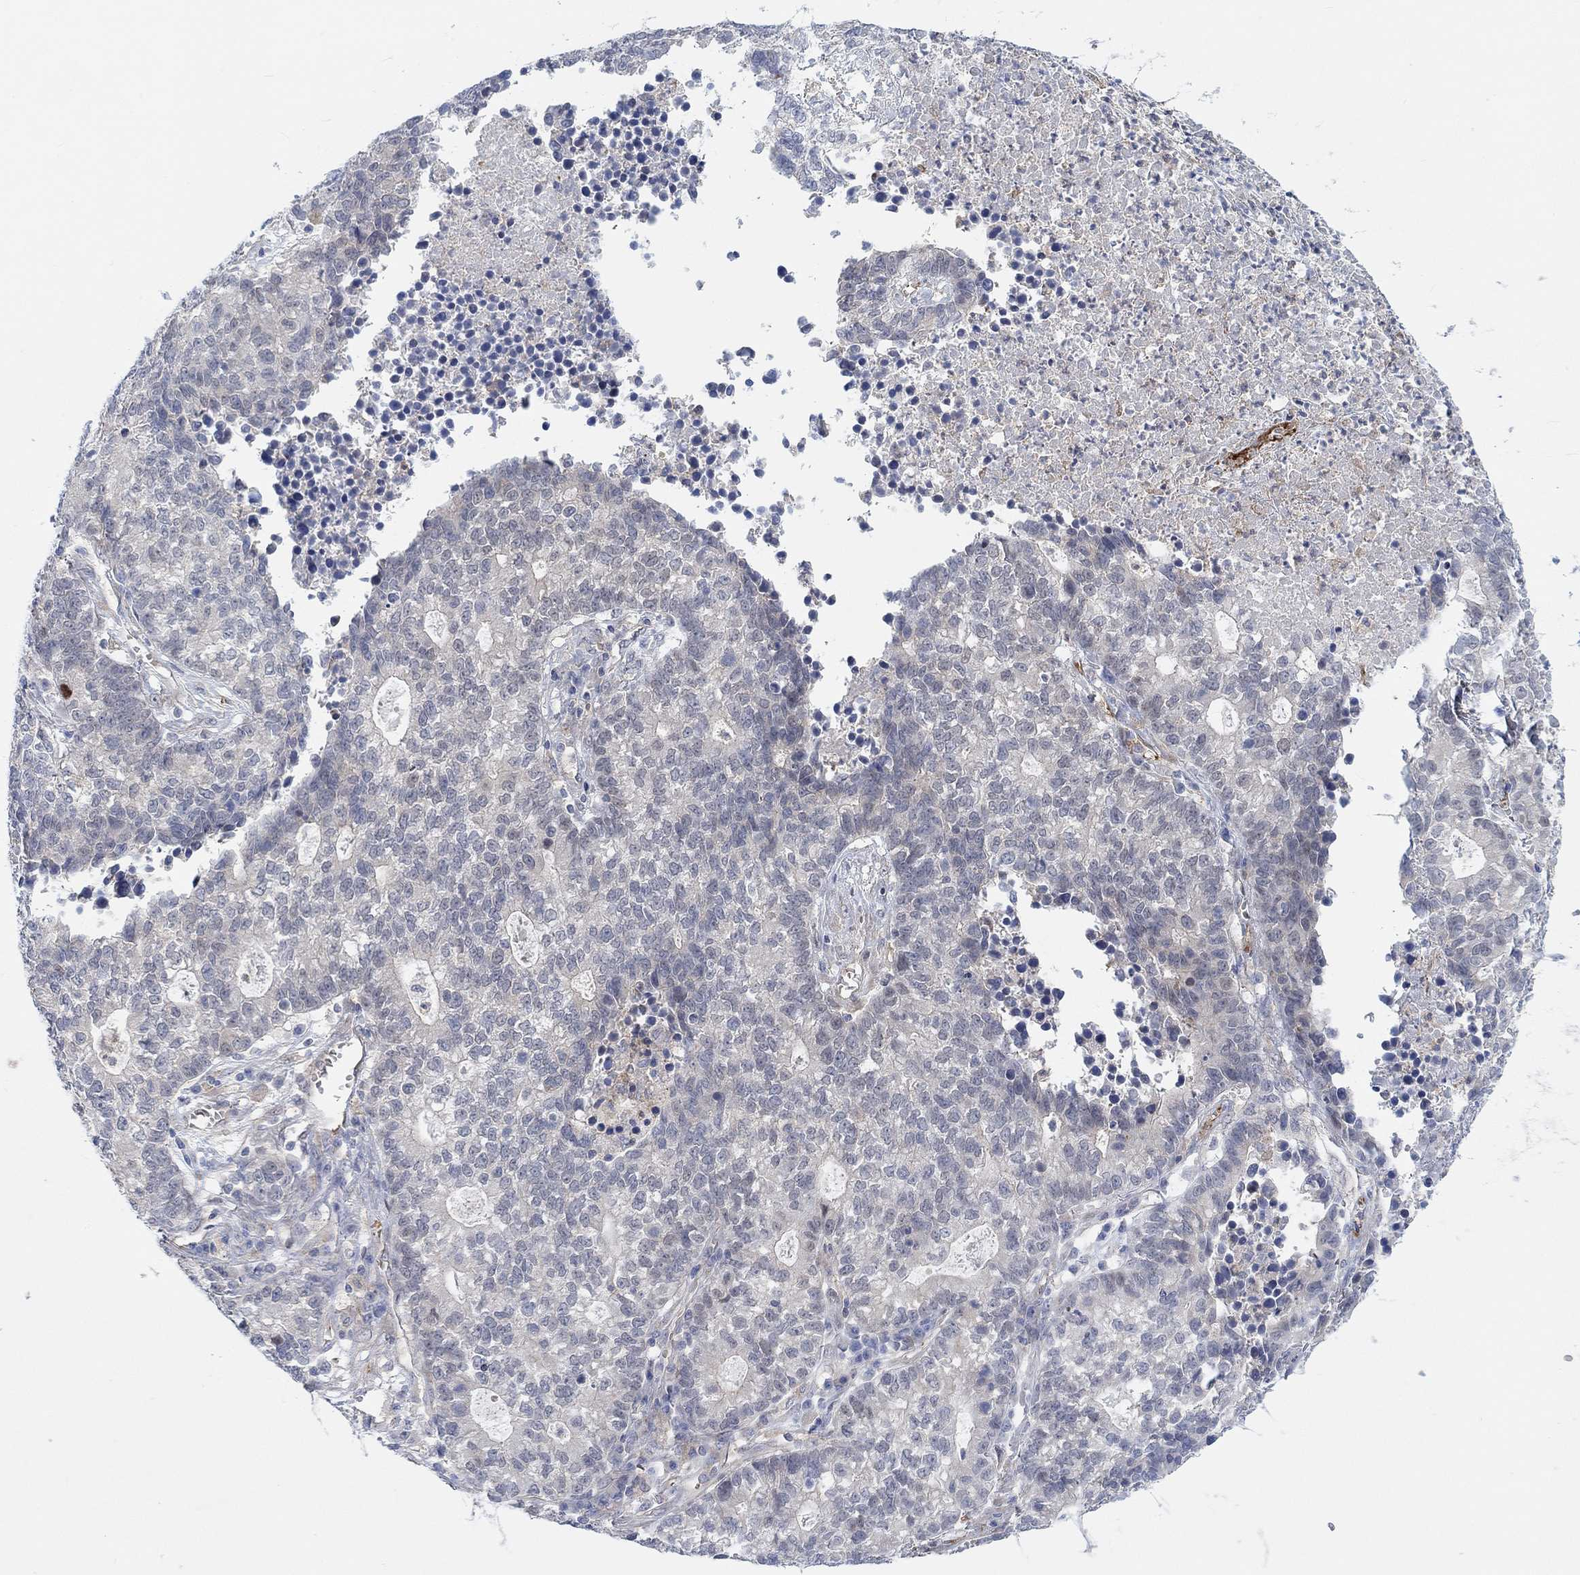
{"staining": {"intensity": "negative", "quantity": "none", "location": "none"}, "tissue": "lung cancer", "cell_type": "Tumor cells", "image_type": "cancer", "snomed": [{"axis": "morphology", "description": "Adenocarcinoma, NOS"}, {"axis": "topography", "description": "Lung"}], "caption": "Immunohistochemical staining of human lung adenocarcinoma exhibits no significant staining in tumor cells.", "gene": "PMFBP1", "patient": {"sex": "male", "age": 57}}